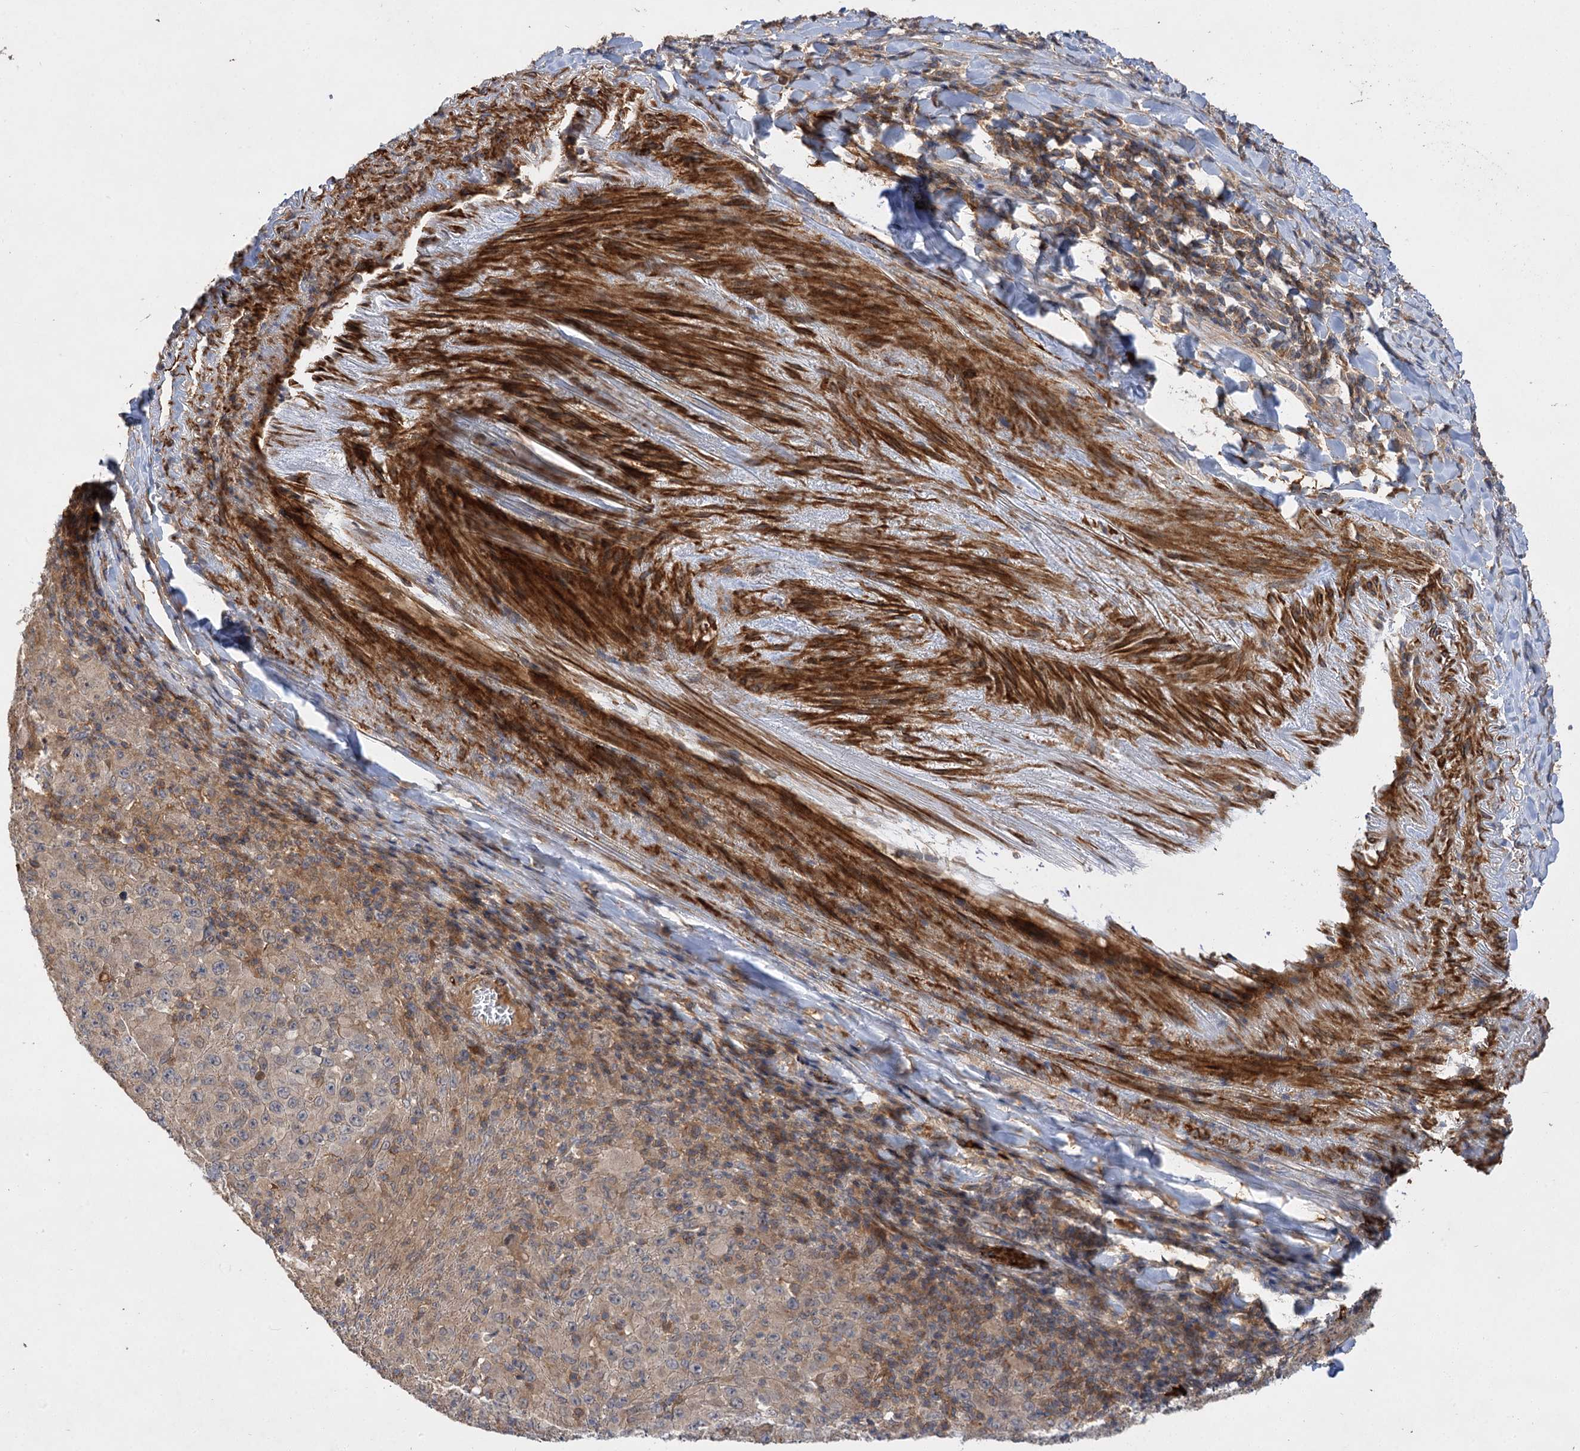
{"staining": {"intensity": "weak", "quantity": ">75%", "location": "cytoplasmic/membranous"}, "tissue": "melanoma", "cell_type": "Tumor cells", "image_type": "cancer", "snomed": [{"axis": "morphology", "description": "Malignant melanoma, Metastatic site"}, {"axis": "topography", "description": "Skin"}], "caption": "Malignant melanoma (metastatic site) stained with DAB immunohistochemistry (IHC) reveals low levels of weak cytoplasmic/membranous staining in about >75% of tumor cells.", "gene": "FBXW8", "patient": {"sex": "female", "age": 56}}